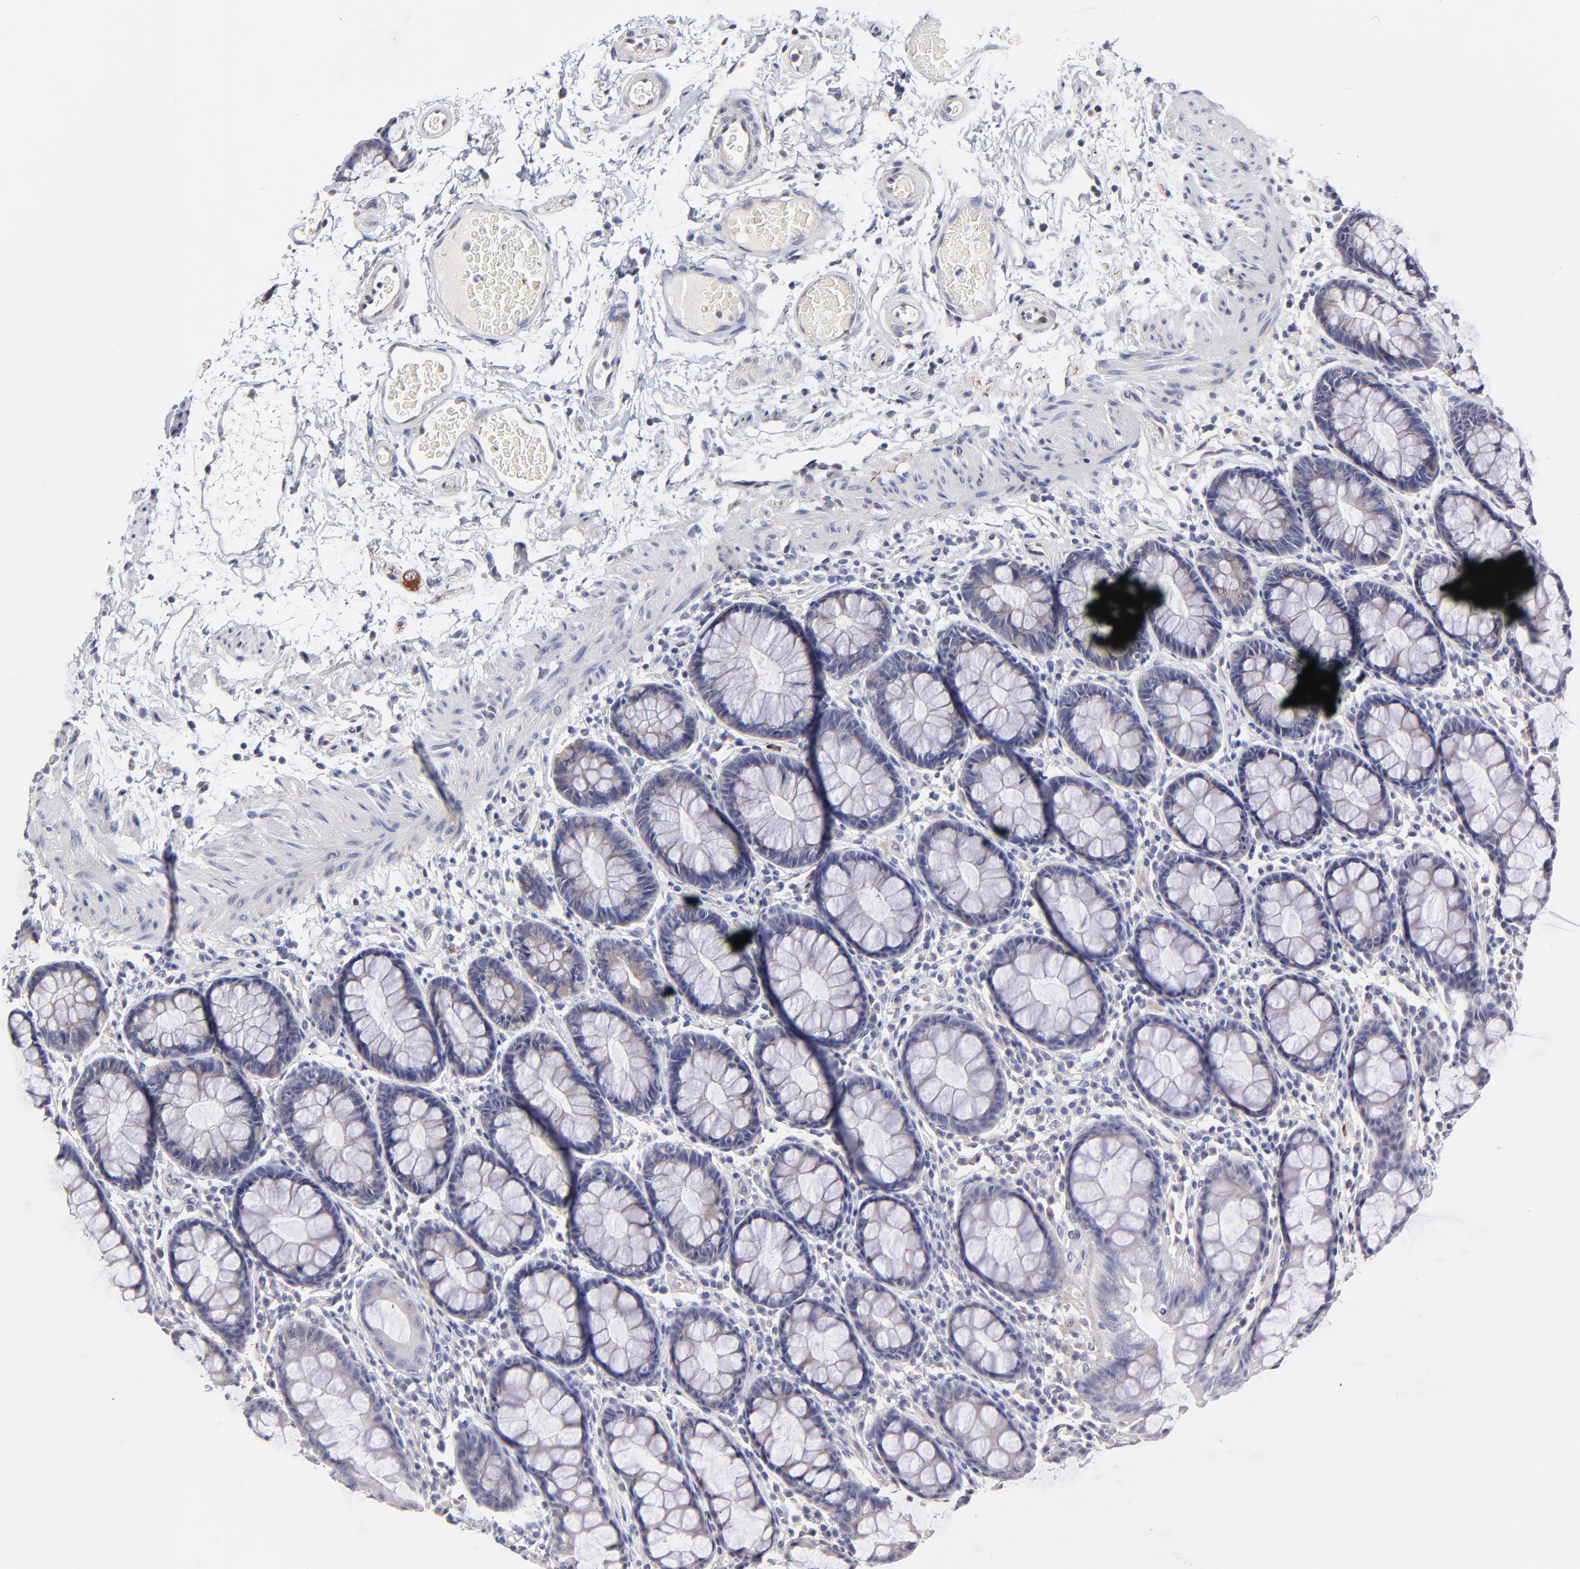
{"staining": {"intensity": "negative", "quantity": "none", "location": "none"}, "tissue": "rectum", "cell_type": "Glandular cells", "image_type": "normal", "snomed": [{"axis": "morphology", "description": "Normal tissue, NOS"}, {"axis": "topography", "description": "Rectum"}], "caption": "Immunohistochemical staining of unremarkable rectum reveals no significant expression in glandular cells.", "gene": "BTG2", "patient": {"sex": "male", "age": 92}}